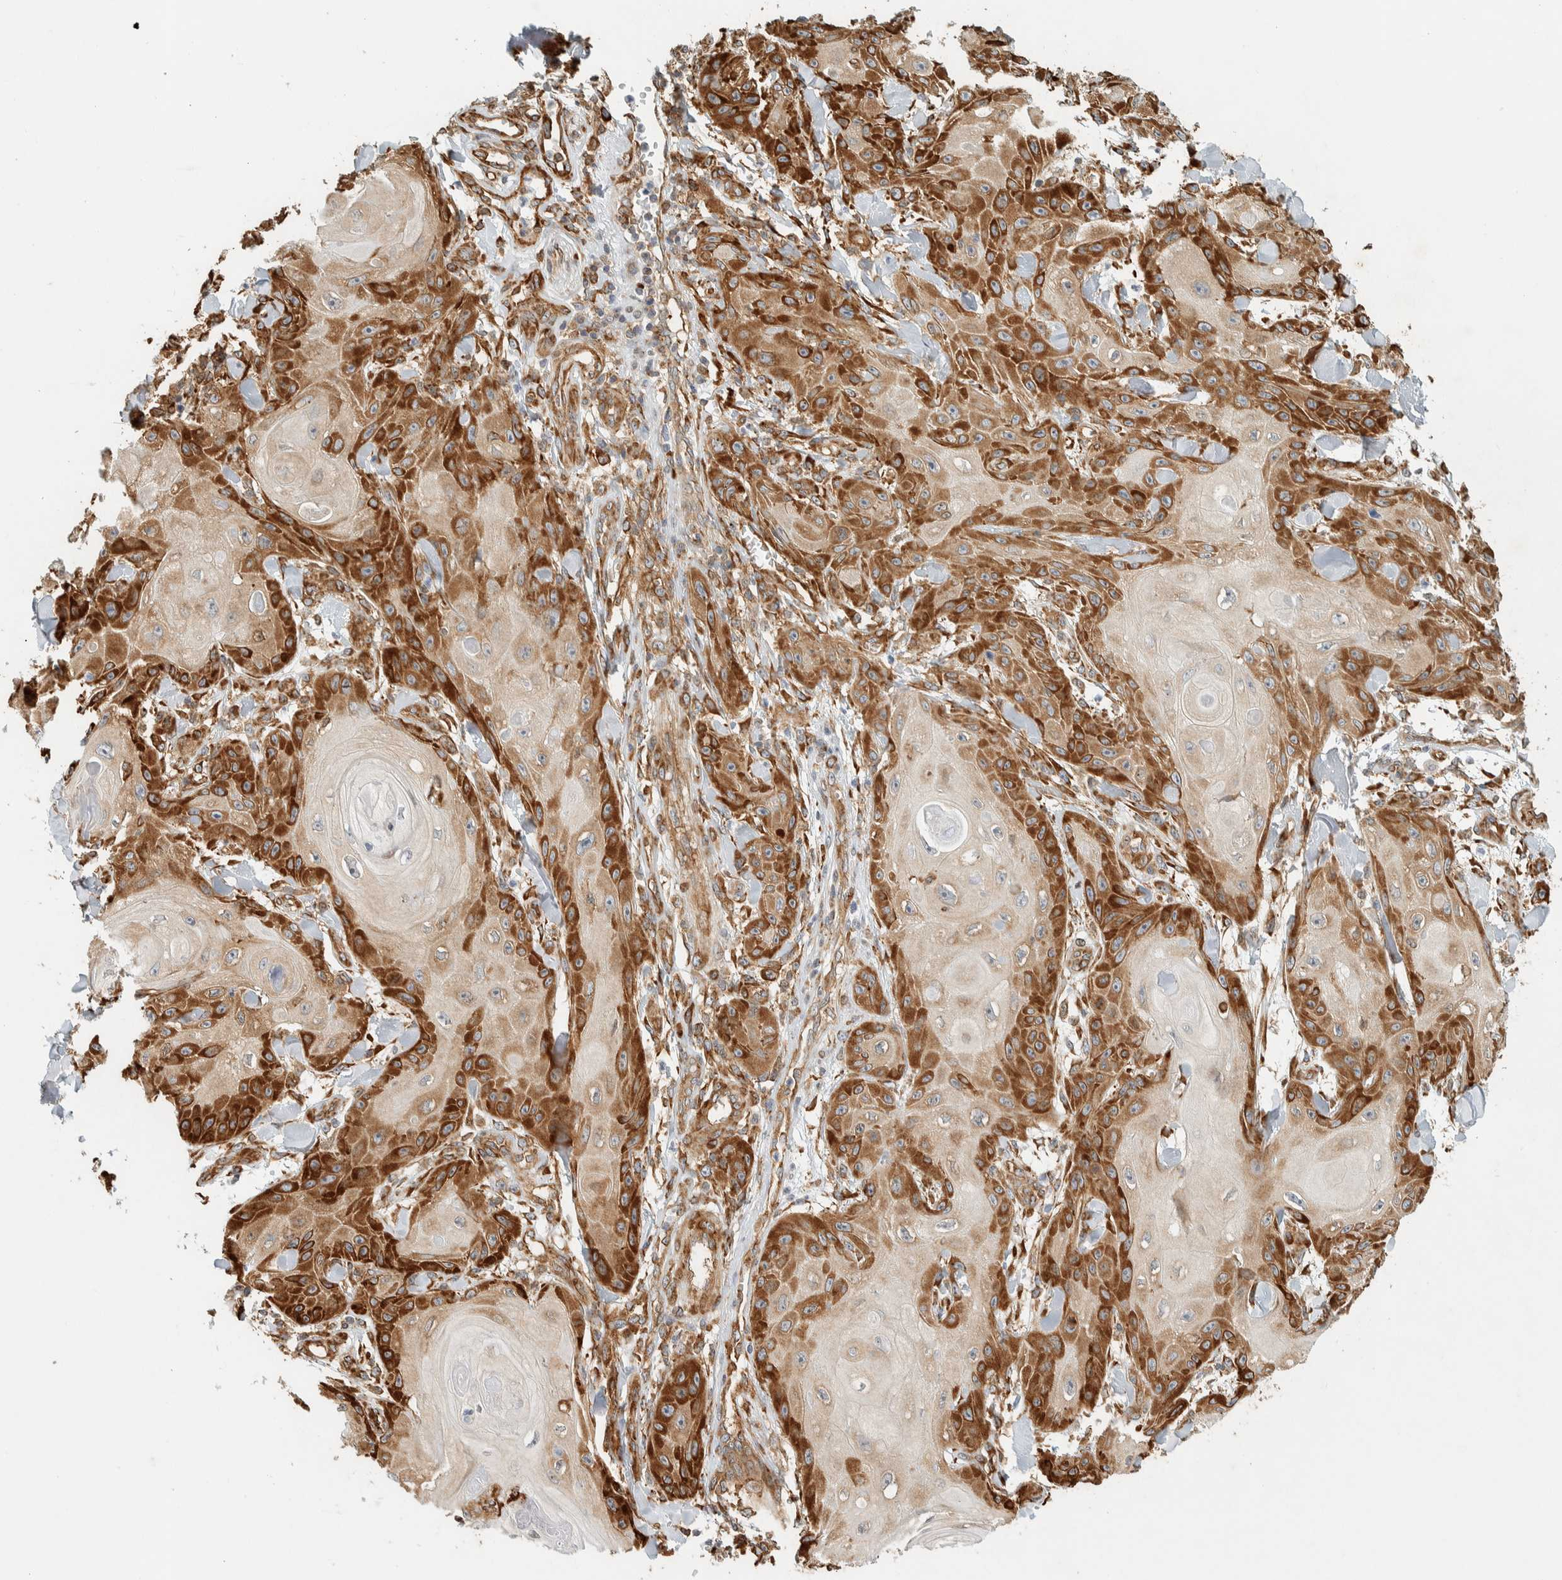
{"staining": {"intensity": "strong", "quantity": ">75%", "location": "cytoplasmic/membranous"}, "tissue": "skin cancer", "cell_type": "Tumor cells", "image_type": "cancer", "snomed": [{"axis": "morphology", "description": "Squamous cell carcinoma, NOS"}, {"axis": "topography", "description": "Skin"}], "caption": "High-power microscopy captured an immunohistochemistry (IHC) histopathology image of squamous cell carcinoma (skin), revealing strong cytoplasmic/membranous positivity in approximately >75% of tumor cells. (brown staining indicates protein expression, while blue staining denotes nuclei).", "gene": "LLGL2", "patient": {"sex": "male", "age": 74}}